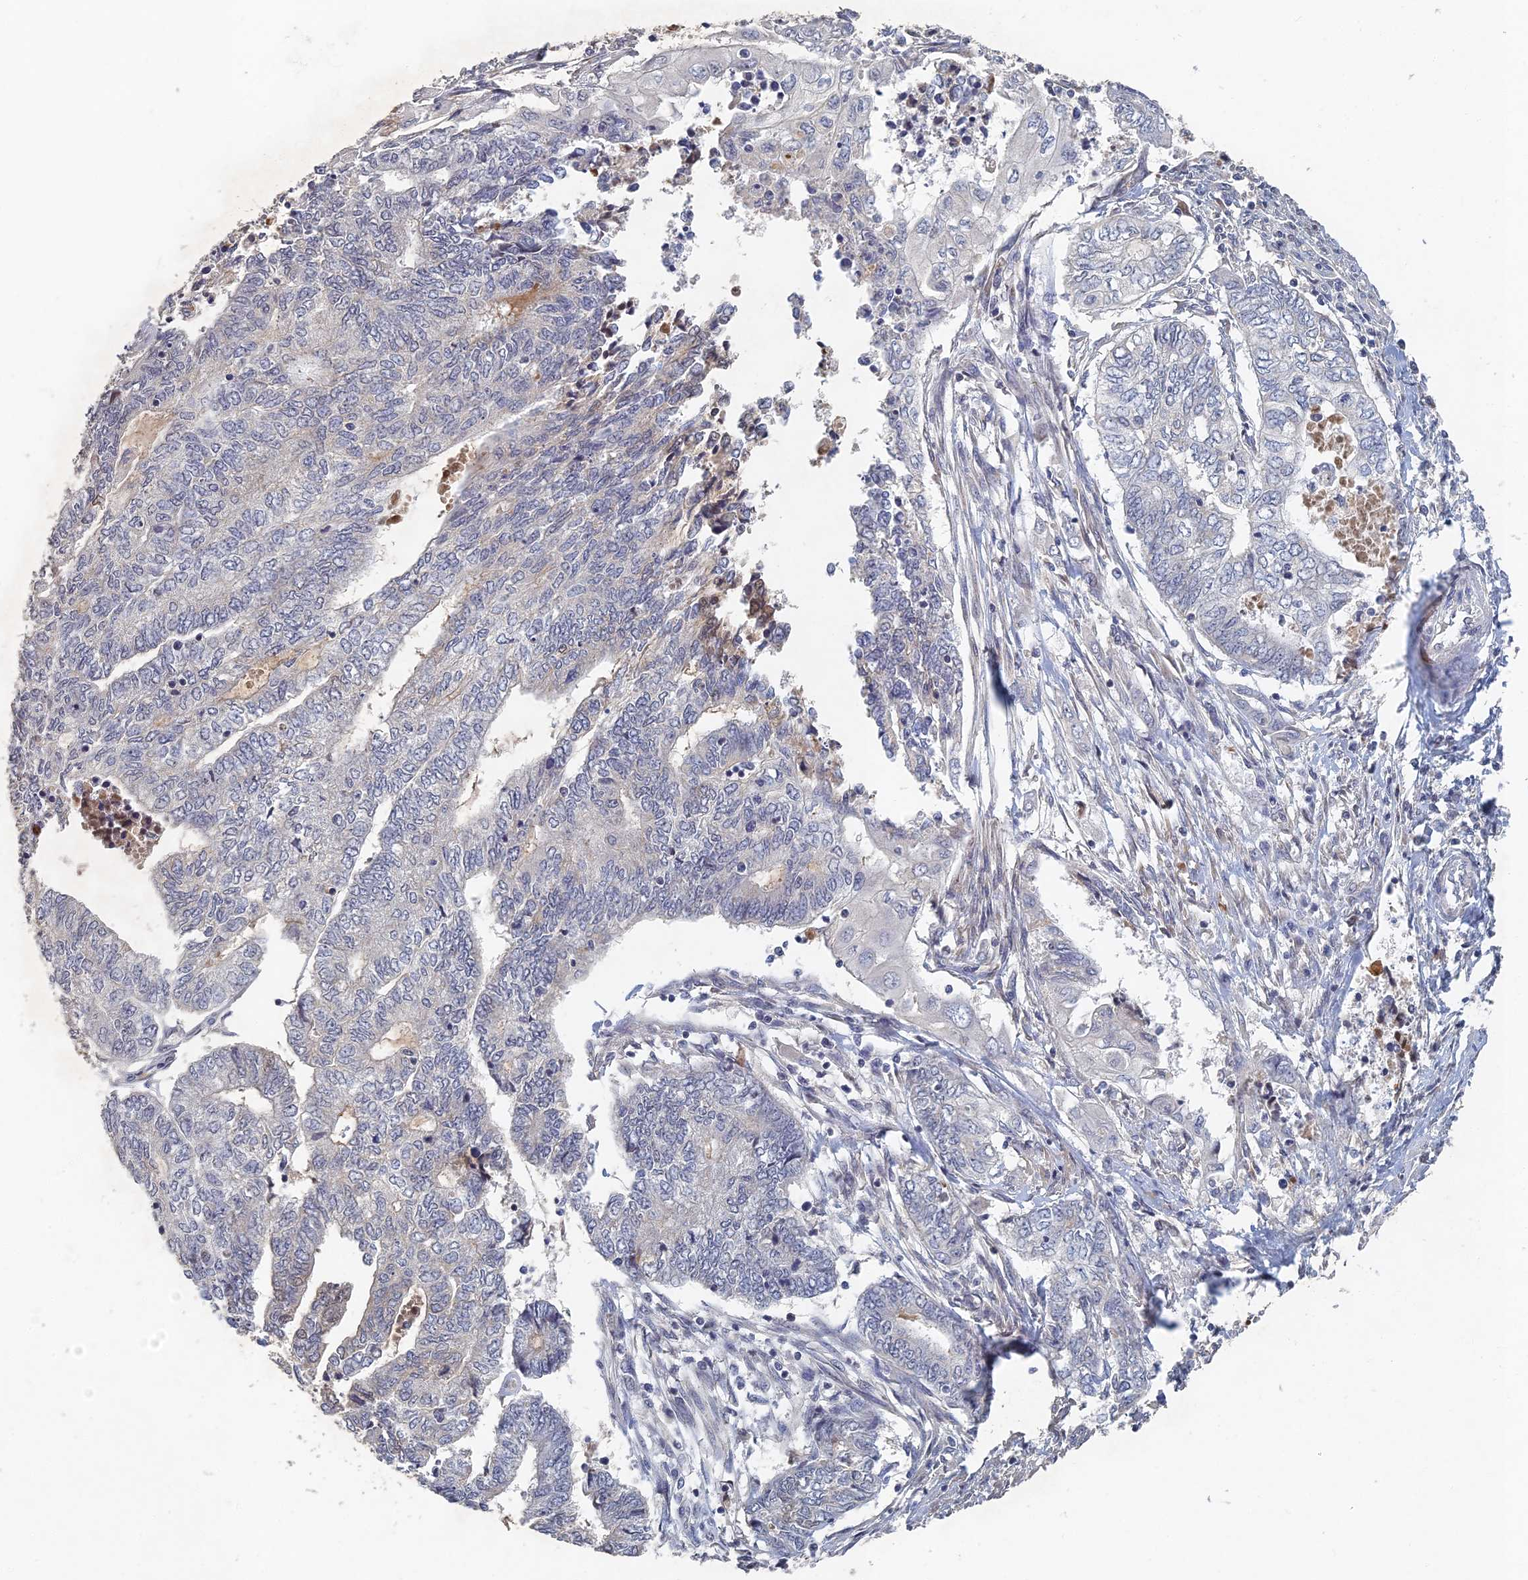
{"staining": {"intensity": "negative", "quantity": "none", "location": "none"}, "tissue": "endometrial cancer", "cell_type": "Tumor cells", "image_type": "cancer", "snomed": [{"axis": "morphology", "description": "Adenocarcinoma, NOS"}, {"axis": "topography", "description": "Uterus"}, {"axis": "topography", "description": "Endometrium"}], "caption": "Endometrial adenocarcinoma was stained to show a protein in brown. There is no significant staining in tumor cells. Brightfield microscopy of IHC stained with DAB (brown) and hematoxylin (blue), captured at high magnification.", "gene": "GNA15", "patient": {"sex": "female", "age": 70}}